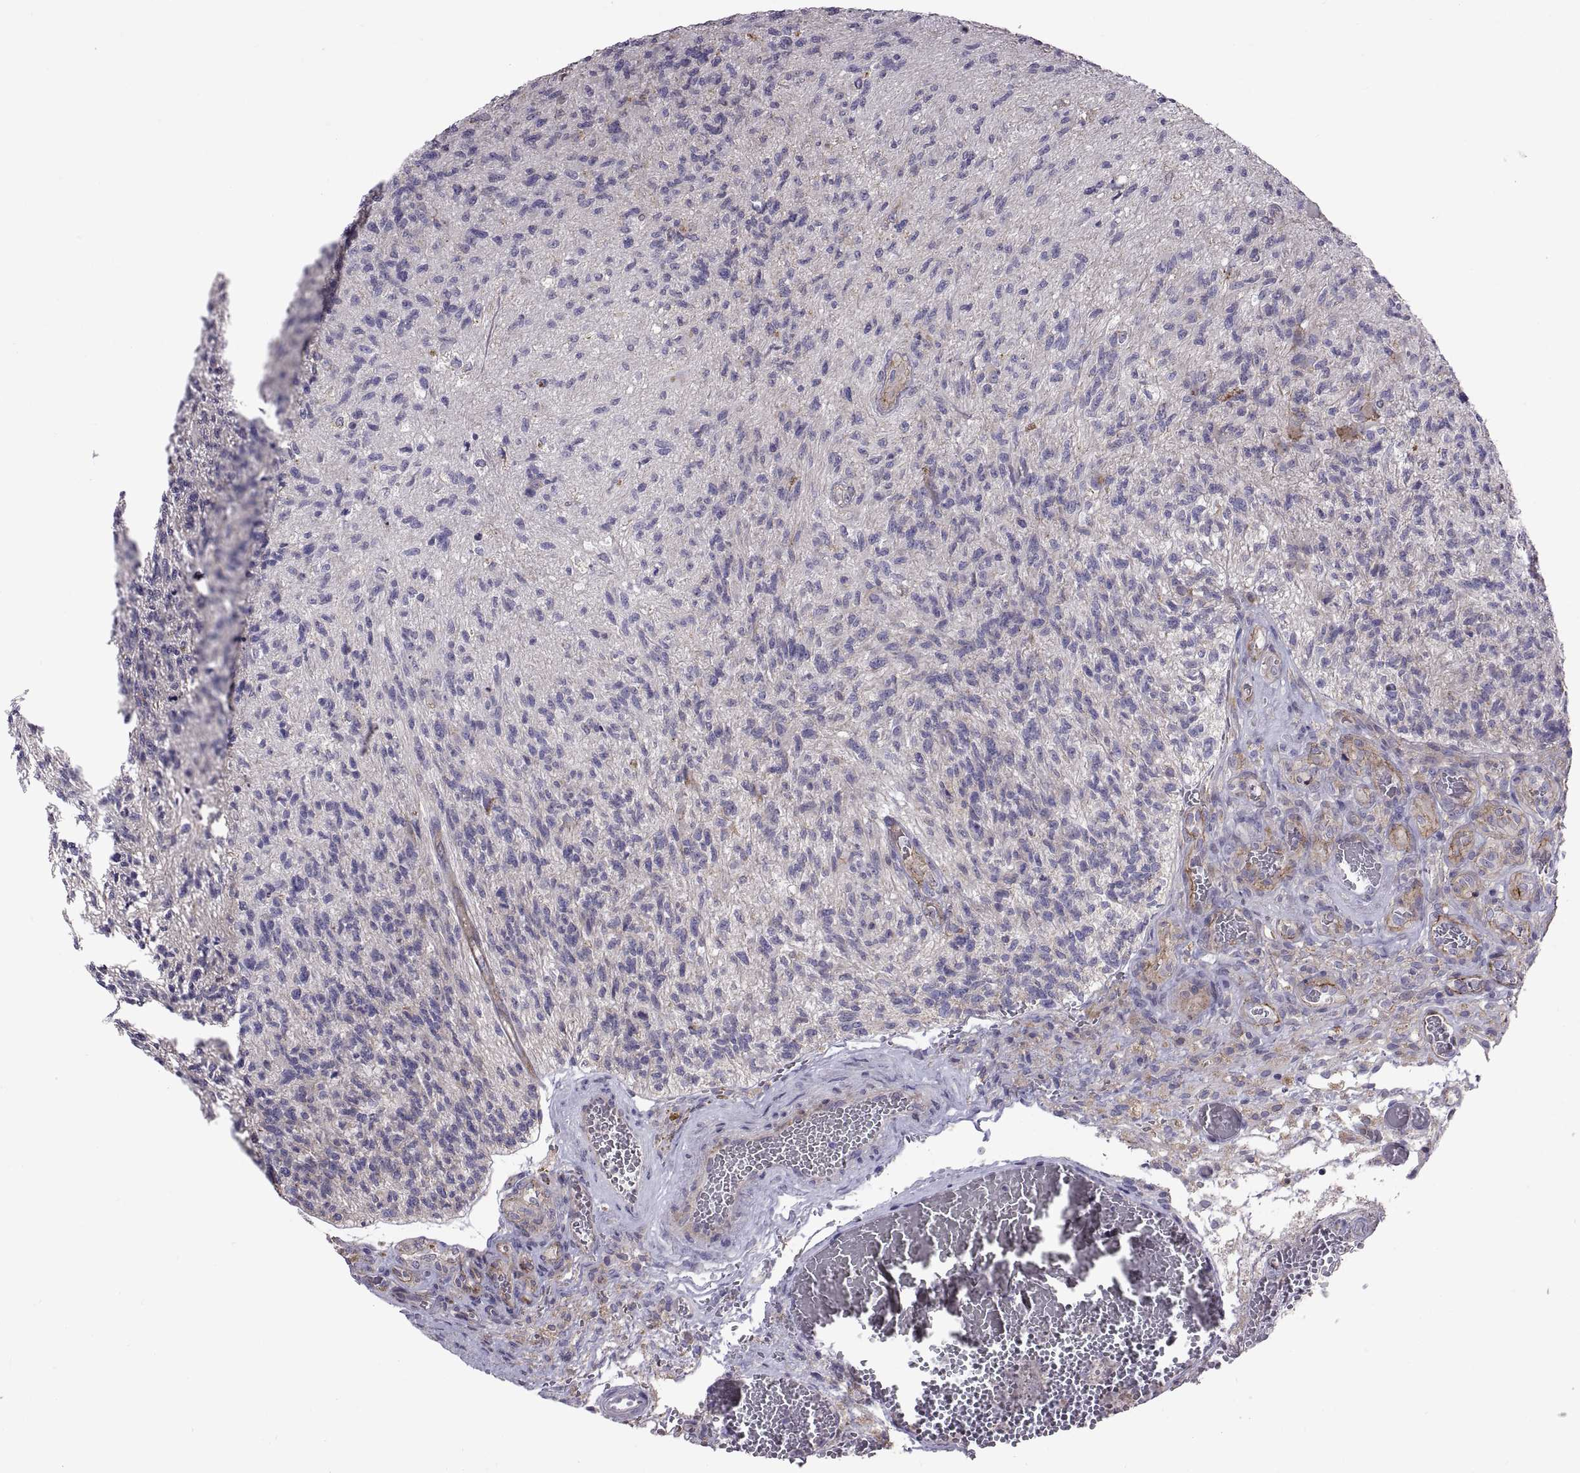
{"staining": {"intensity": "negative", "quantity": "none", "location": "none"}, "tissue": "glioma", "cell_type": "Tumor cells", "image_type": "cancer", "snomed": [{"axis": "morphology", "description": "Glioma, malignant, High grade"}, {"axis": "topography", "description": "Brain"}], "caption": "Glioma was stained to show a protein in brown. There is no significant positivity in tumor cells.", "gene": "ARSL", "patient": {"sex": "male", "age": 56}}